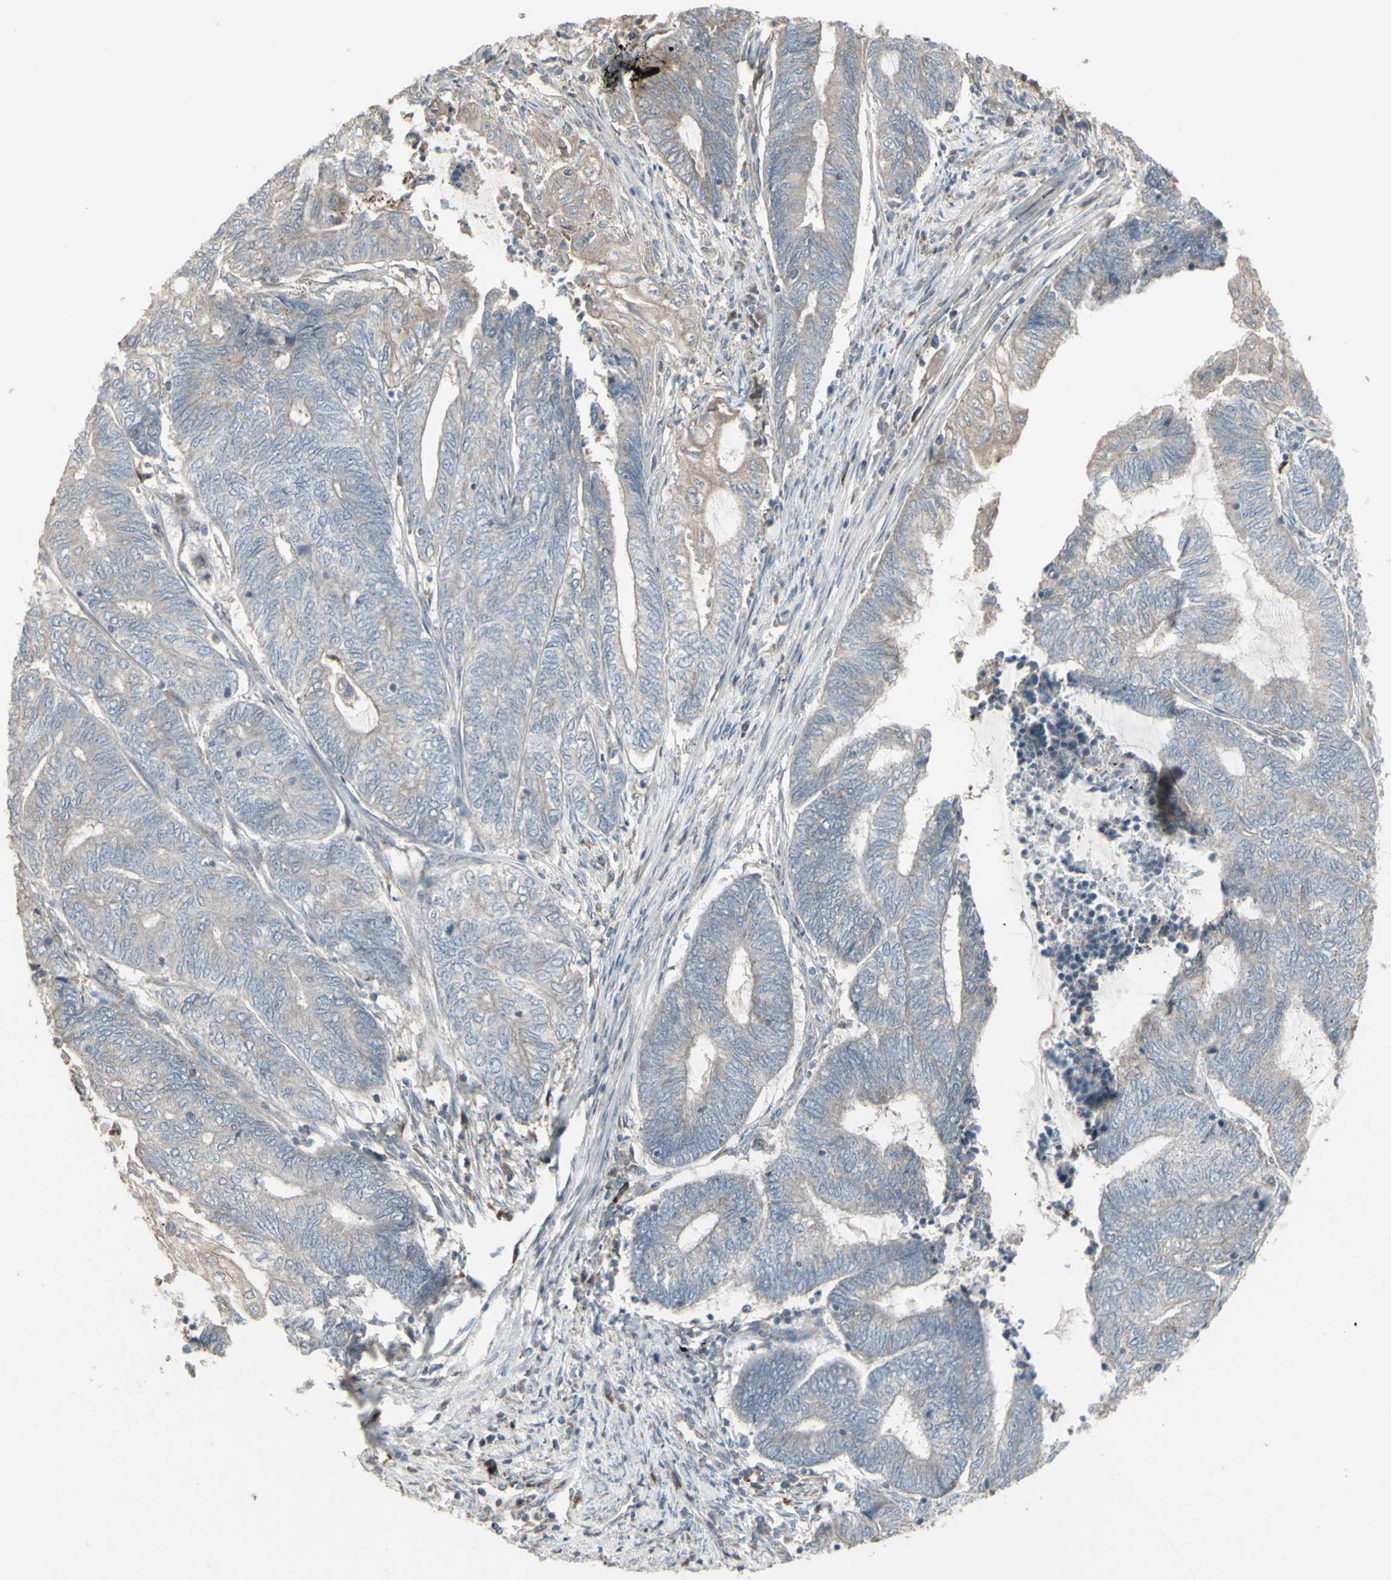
{"staining": {"intensity": "weak", "quantity": "25%-75%", "location": "cytoplasmic/membranous"}, "tissue": "endometrial cancer", "cell_type": "Tumor cells", "image_type": "cancer", "snomed": [{"axis": "morphology", "description": "Adenocarcinoma, NOS"}, {"axis": "topography", "description": "Uterus"}, {"axis": "topography", "description": "Endometrium"}], "caption": "Human endometrial cancer stained with a brown dye reveals weak cytoplasmic/membranous positive staining in approximately 25%-75% of tumor cells.", "gene": "RNASEL", "patient": {"sex": "female", "age": 70}}